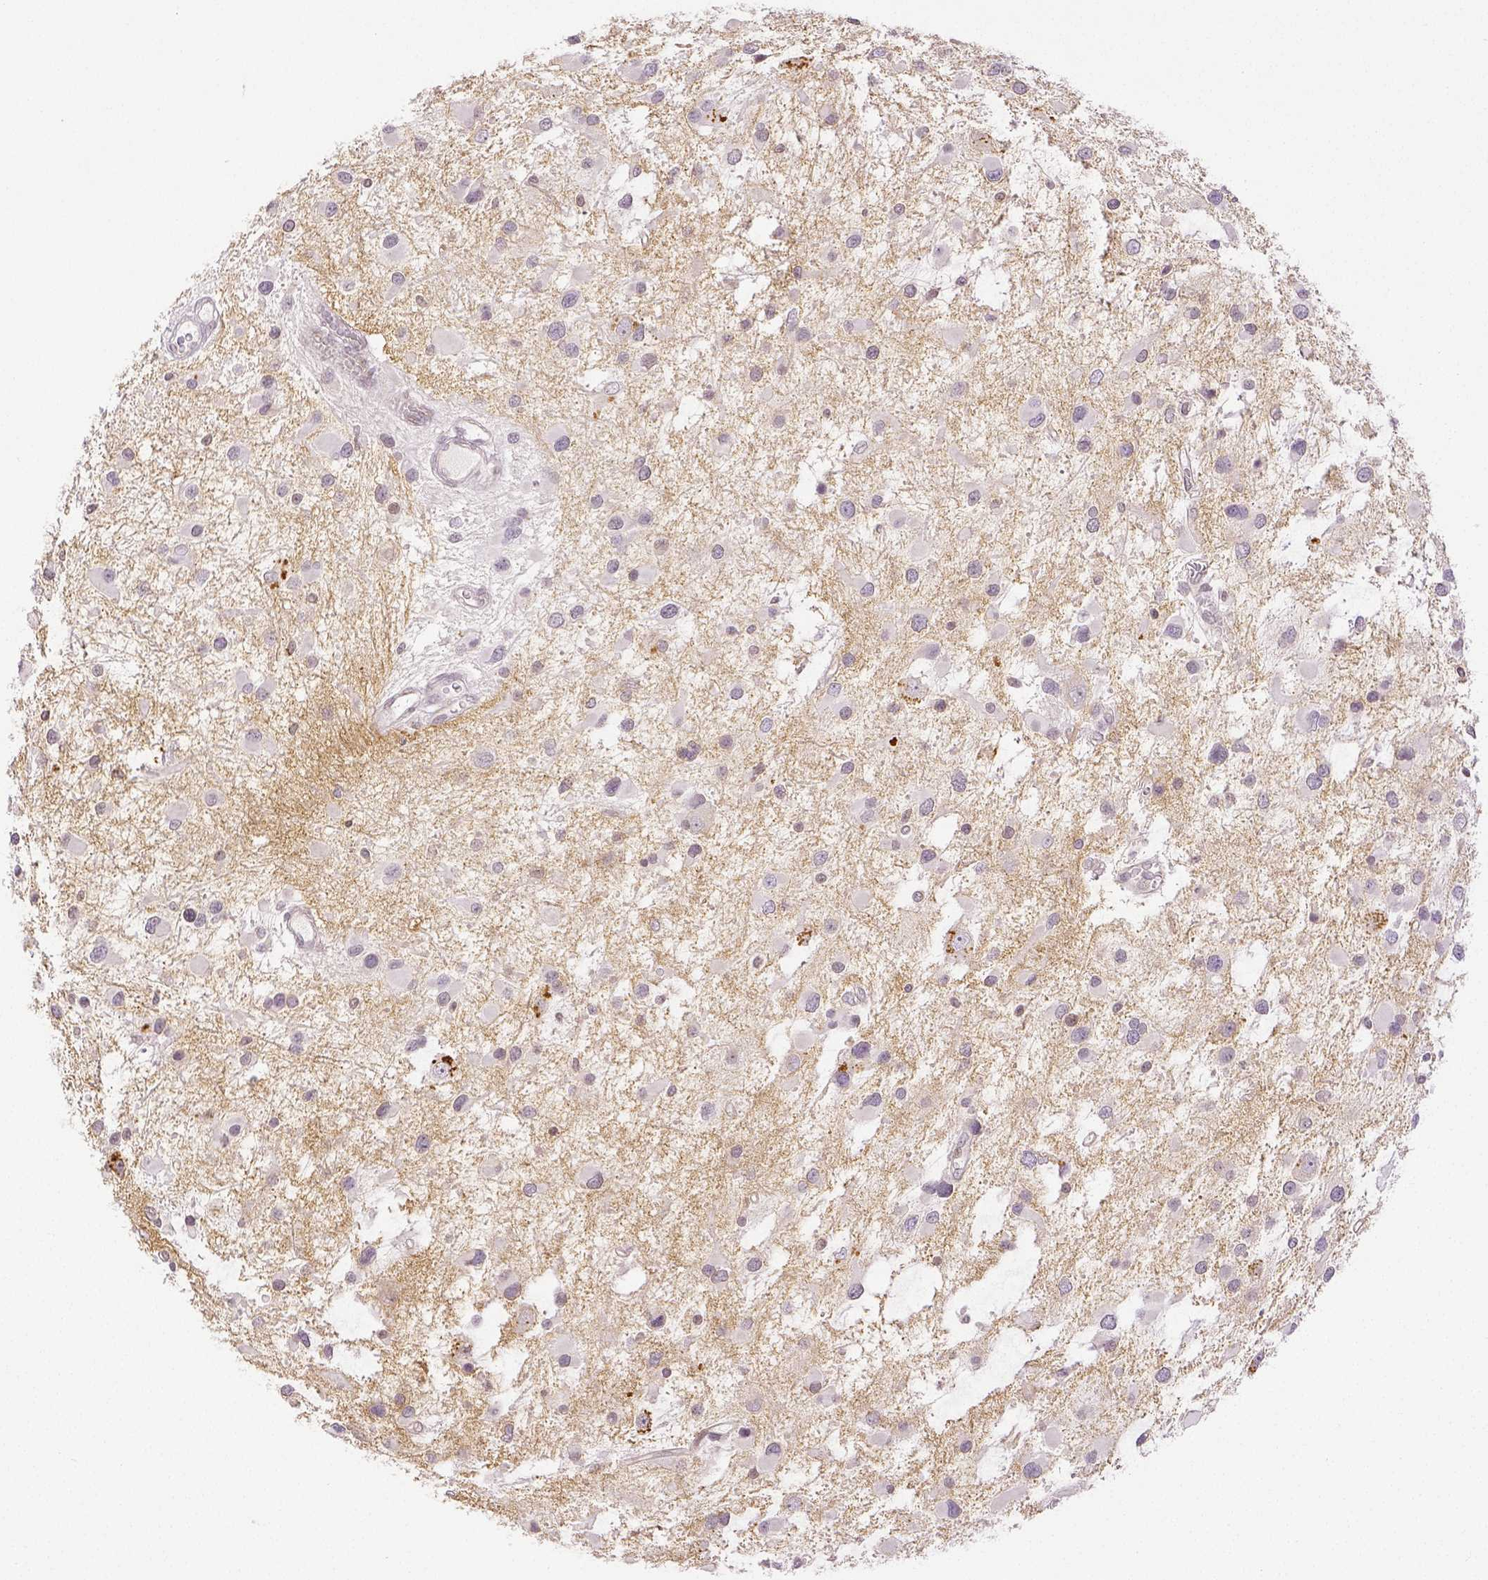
{"staining": {"intensity": "negative", "quantity": "none", "location": "none"}, "tissue": "glioma", "cell_type": "Tumor cells", "image_type": "cancer", "snomed": [{"axis": "morphology", "description": "Glioma, malignant, Low grade"}, {"axis": "topography", "description": "Brain"}], "caption": "Tumor cells show no significant protein expression in malignant glioma (low-grade). Nuclei are stained in blue.", "gene": "THY1", "patient": {"sex": "female", "age": 32}}